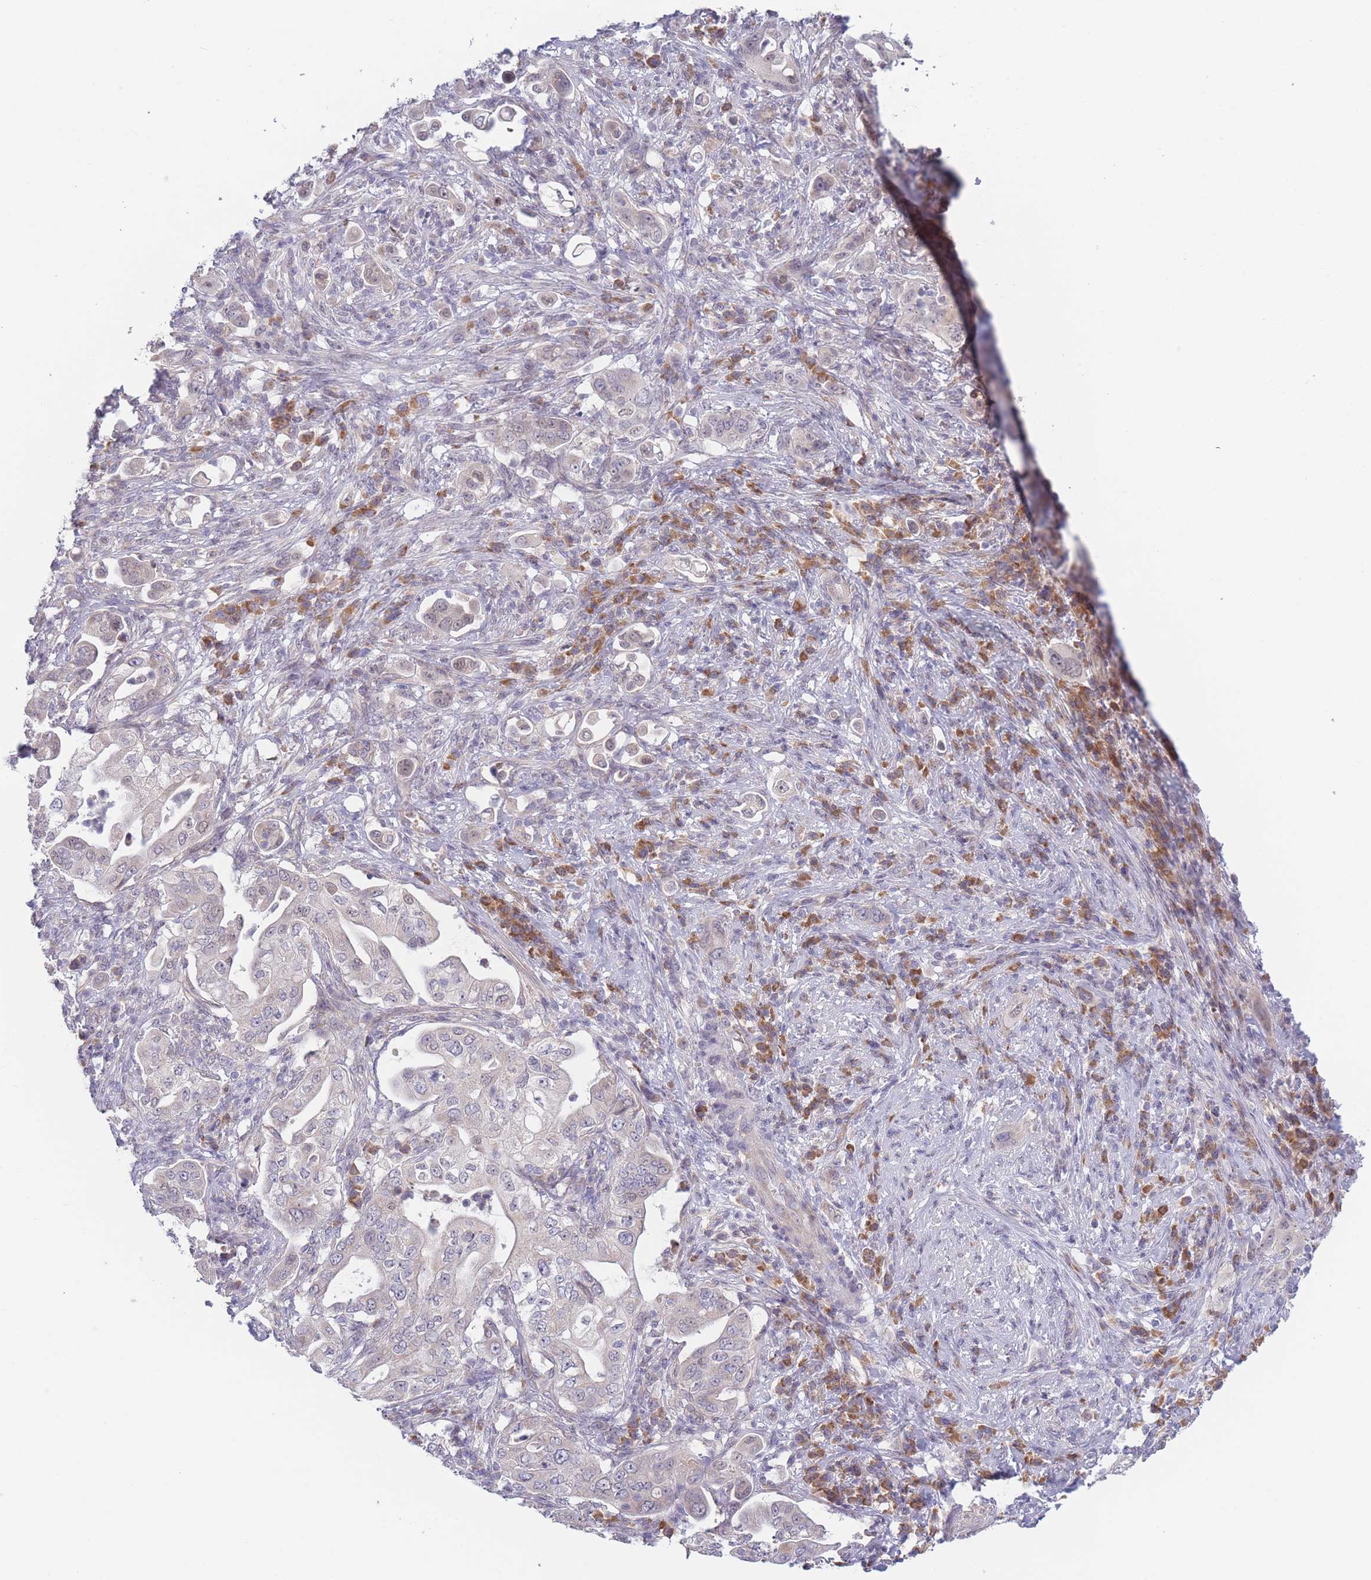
{"staining": {"intensity": "negative", "quantity": "none", "location": "none"}, "tissue": "pancreatic cancer", "cell_type": "Tumor cells", "image_type": "cancer", "snomed": [{"axis": "morphology", "description": "Normal tissue, NOS"}, {"axis": "morphology", "description": "Adenocarcinoma, NOS"}, {"axis": "topography", "description": "Lymph node"}, {"axis": "topography", "description": "Pancreas"}], "caption": "A high-resolution photomicrograph shows immunohistochemistry staining of pancreatic cancer (adenocarcinoma), which exhibits no significant expression in tumor cells.", "gene": "FAM227B", "patient": {"sex": "female", "age": 67}}